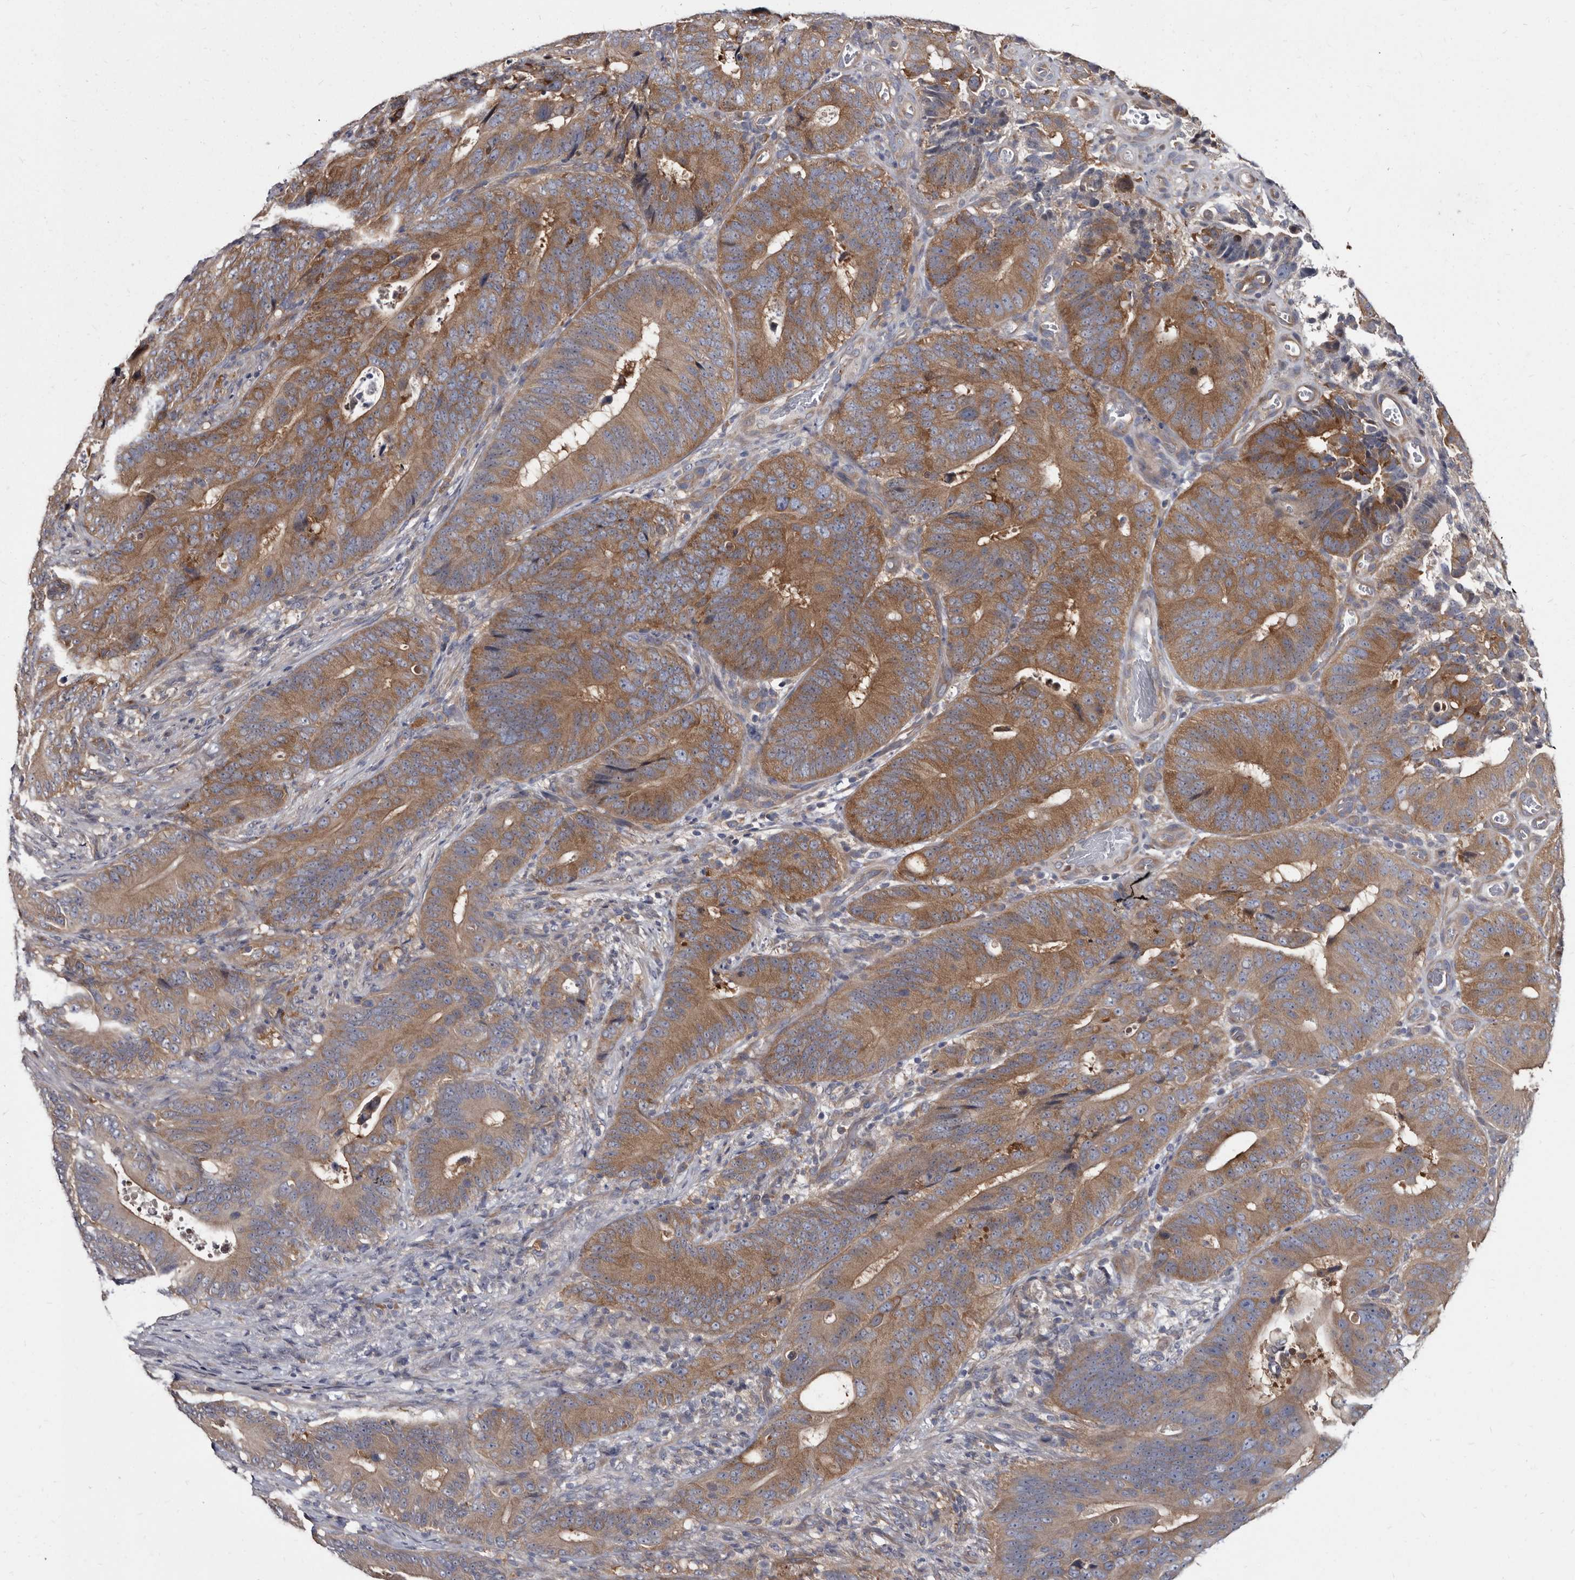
{"staining": {"intensity": "moderate", "quantity": ">75%", "location": "cytoplasmic/membranous"}, "tissue": "colorectal cancer", "cell_type": "Tumor cells", "image_type": "cancer", "snomed": [{"axis": "morphology", "description": "Adenocarcinoma, NOS"}, {"axis": "topography", "description": "Colon"}], "caption": "A brown stain shows moderate cytoplasmic/membranous expression of a protein in colorectal adenocarcinoma tumor cells. (DAB (3,3'-diaminobenzidine) IHC with brightfield microscopy, high magnification).", "gene": "ABCF2", "patient": {"sex": "male", "age": 83}}